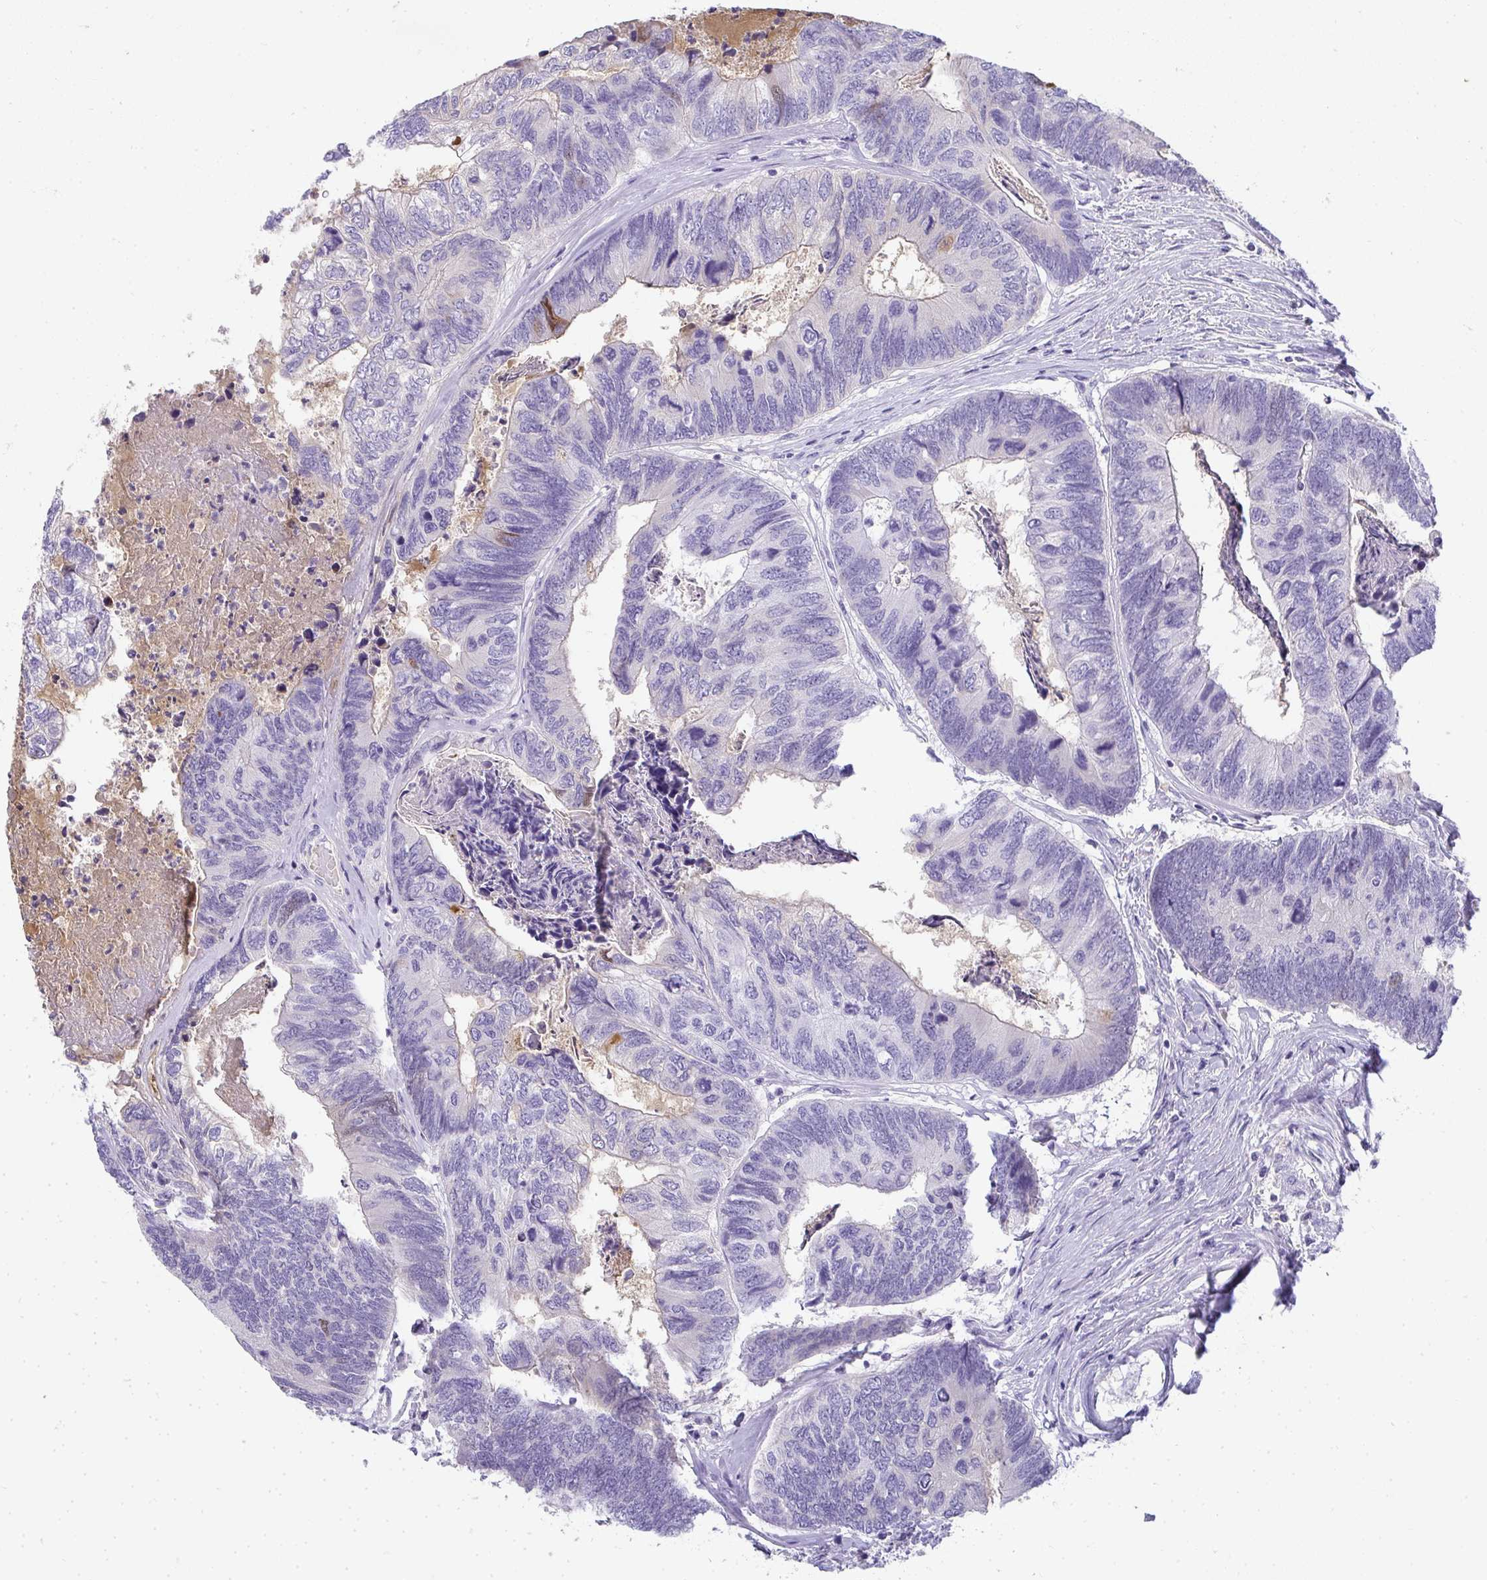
{"staining": {"intensity": "negative", "quantity": "none", "location": "none"}, "tissue": "colorectal cancer", "cell_type": "Tumor cells", "image_type": "cancer", "snomed": [{"axis": "morphology", "description": "Adenocarcinoma, NOS"}, {"axis": "topography", "description": "Colon"}], "caption": "A high-resolution histopathology image shows immunohistochemistry (IHC) staining of adenocarcinoma (colorectal), which shows no significant positivity in tumor cells. (DAB (3,3'-diaminobenzidine) immunohistochemistry (IHC) visualized using brightfield microscopy, high magnification).", "gene": "ZSWIM3", "patient": {"sex": "female", "age": 67}}